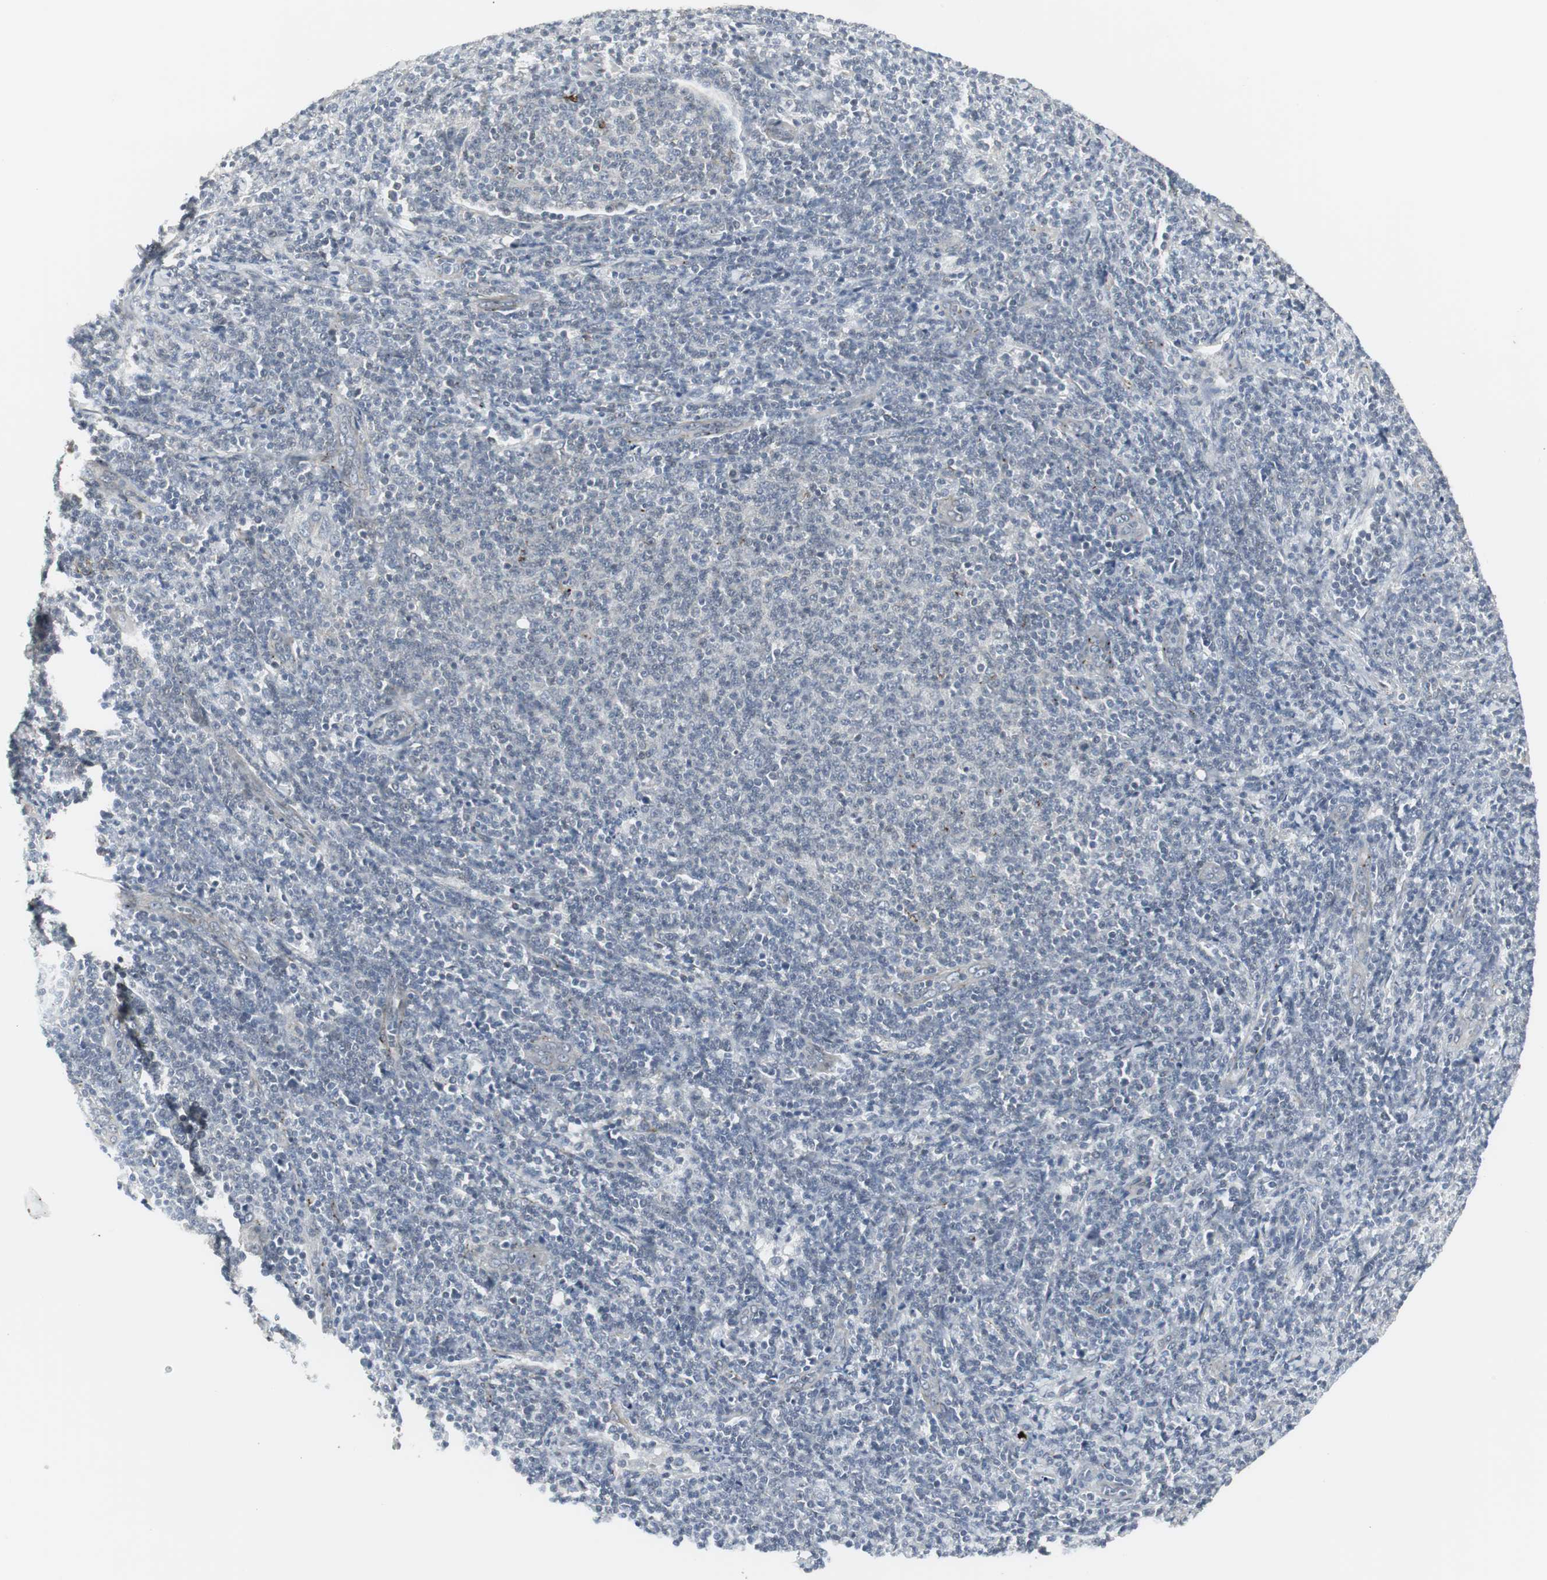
{"staining": {"intensity": "negative", "quantity": "none", "location": "none"}, "tissue": "lymphoma", "cell_type": "Tumor cells", "image_type": "cancer", "snomed": [{"axis": "morphology", "description": "Malignant lymphoma, non-Hodgkin's type, Low grade"}, {"axis": "topography", "description": "Lymph node"}], "caption": "DAB immunohistochemical staining of human low-grade malignant lymphoma, non-Hodgkin's type demonstrates no significant staining in tumor cells. (Stains: DAB (3,3'-diaminobenzidine) immunohistochemistry with hematoxylin counter stain, Microscopy: brightfield microscopy at high magnification).", "gene": "SCYL3", "patient": {"sex": "male", "age": 66}}